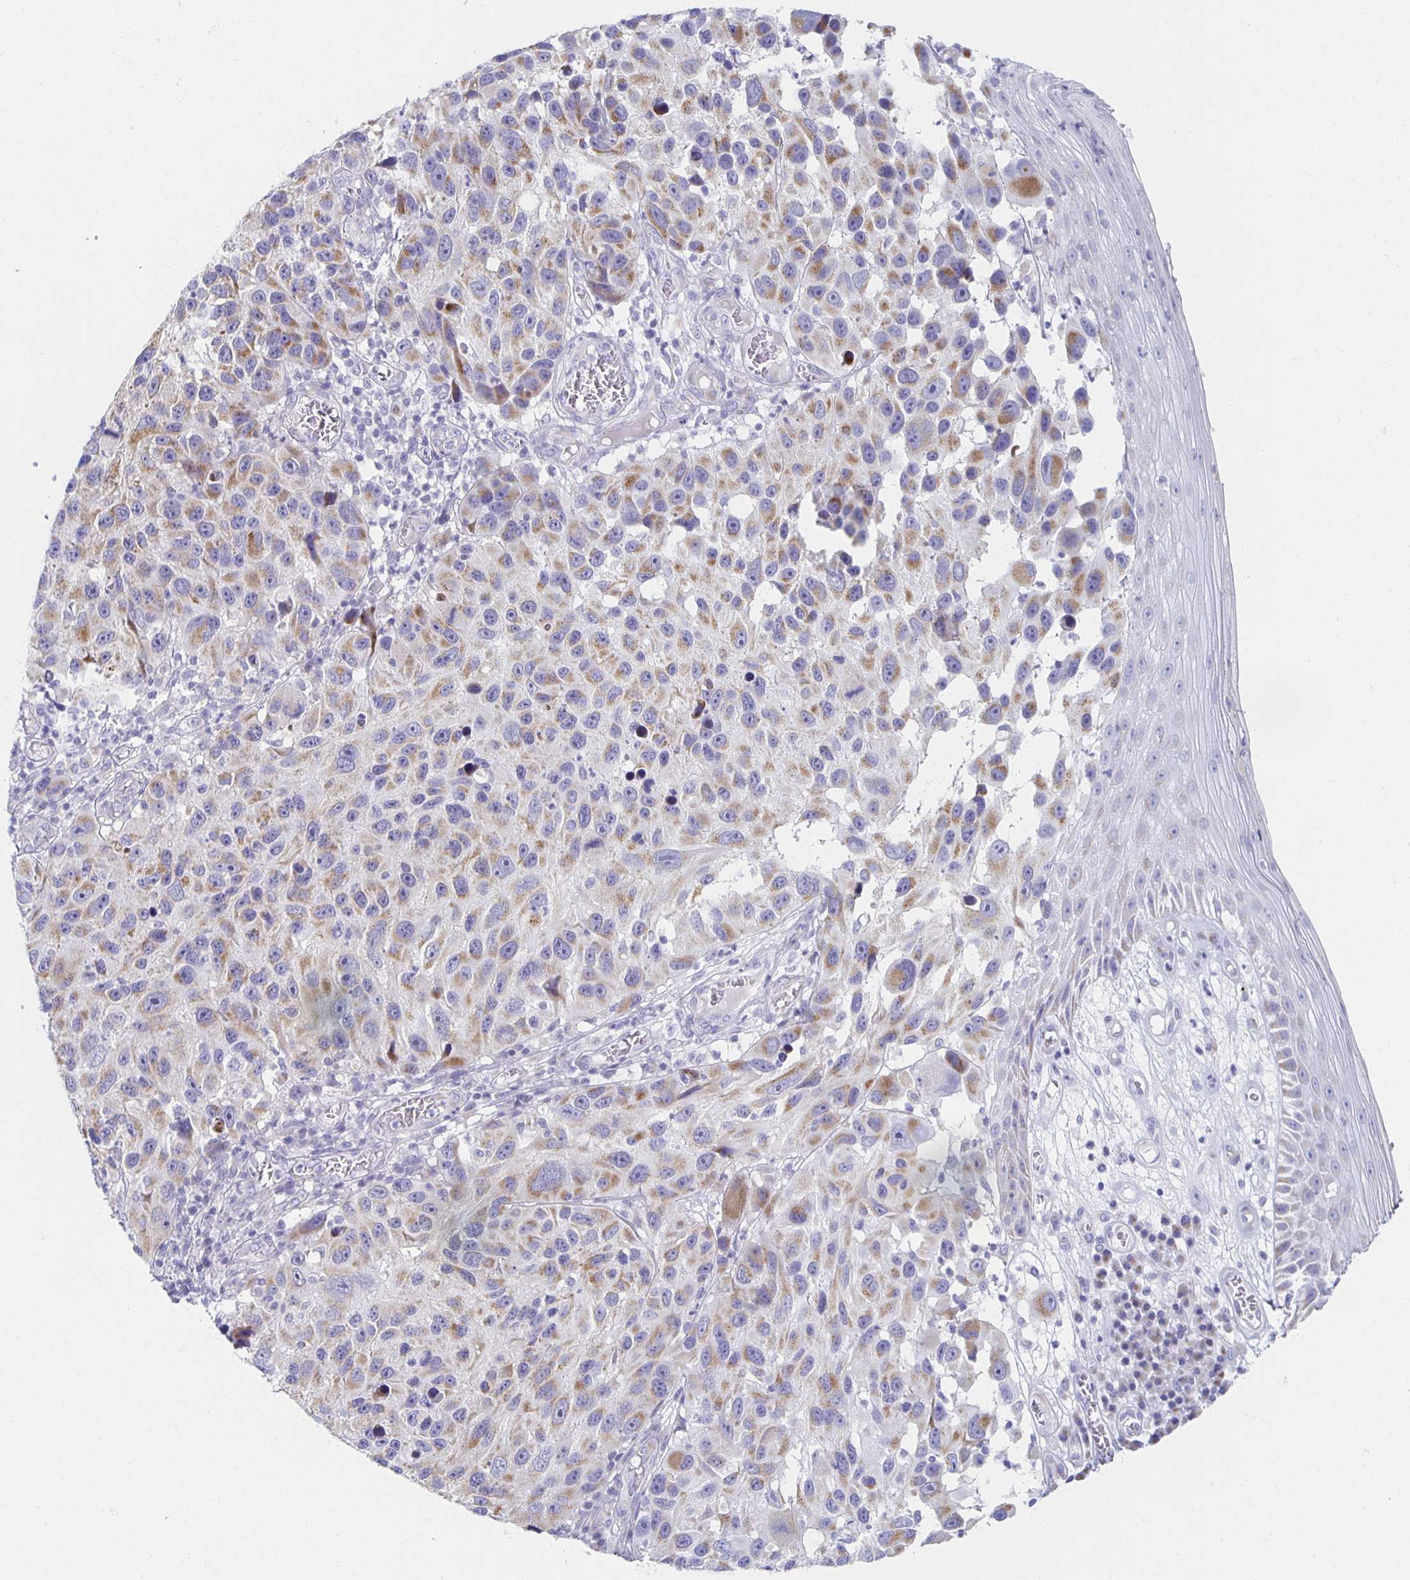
{"staining": {"intensity": "moderate", "quantity": "25%-75%", "location": "cytoplasmic/membranous"}, "tissue": "melanoma", "cell_type": "Tumor cells", "image_type": "cancer", "snomed": [{"axis": "morphology", "description": "Malignant melanoma, NOS"}, {"axis": "topography", "description": "Skin"}], "caption": "The photomicrograph demonstrates immunohistochemical staining of malignant melanoma. There is moderate cytoplasmic/membranous positivity is present in approximately 25%-75% of tumor cells.", "gene": "TEX44", "patient": {"sex": "male", "age": 53}}